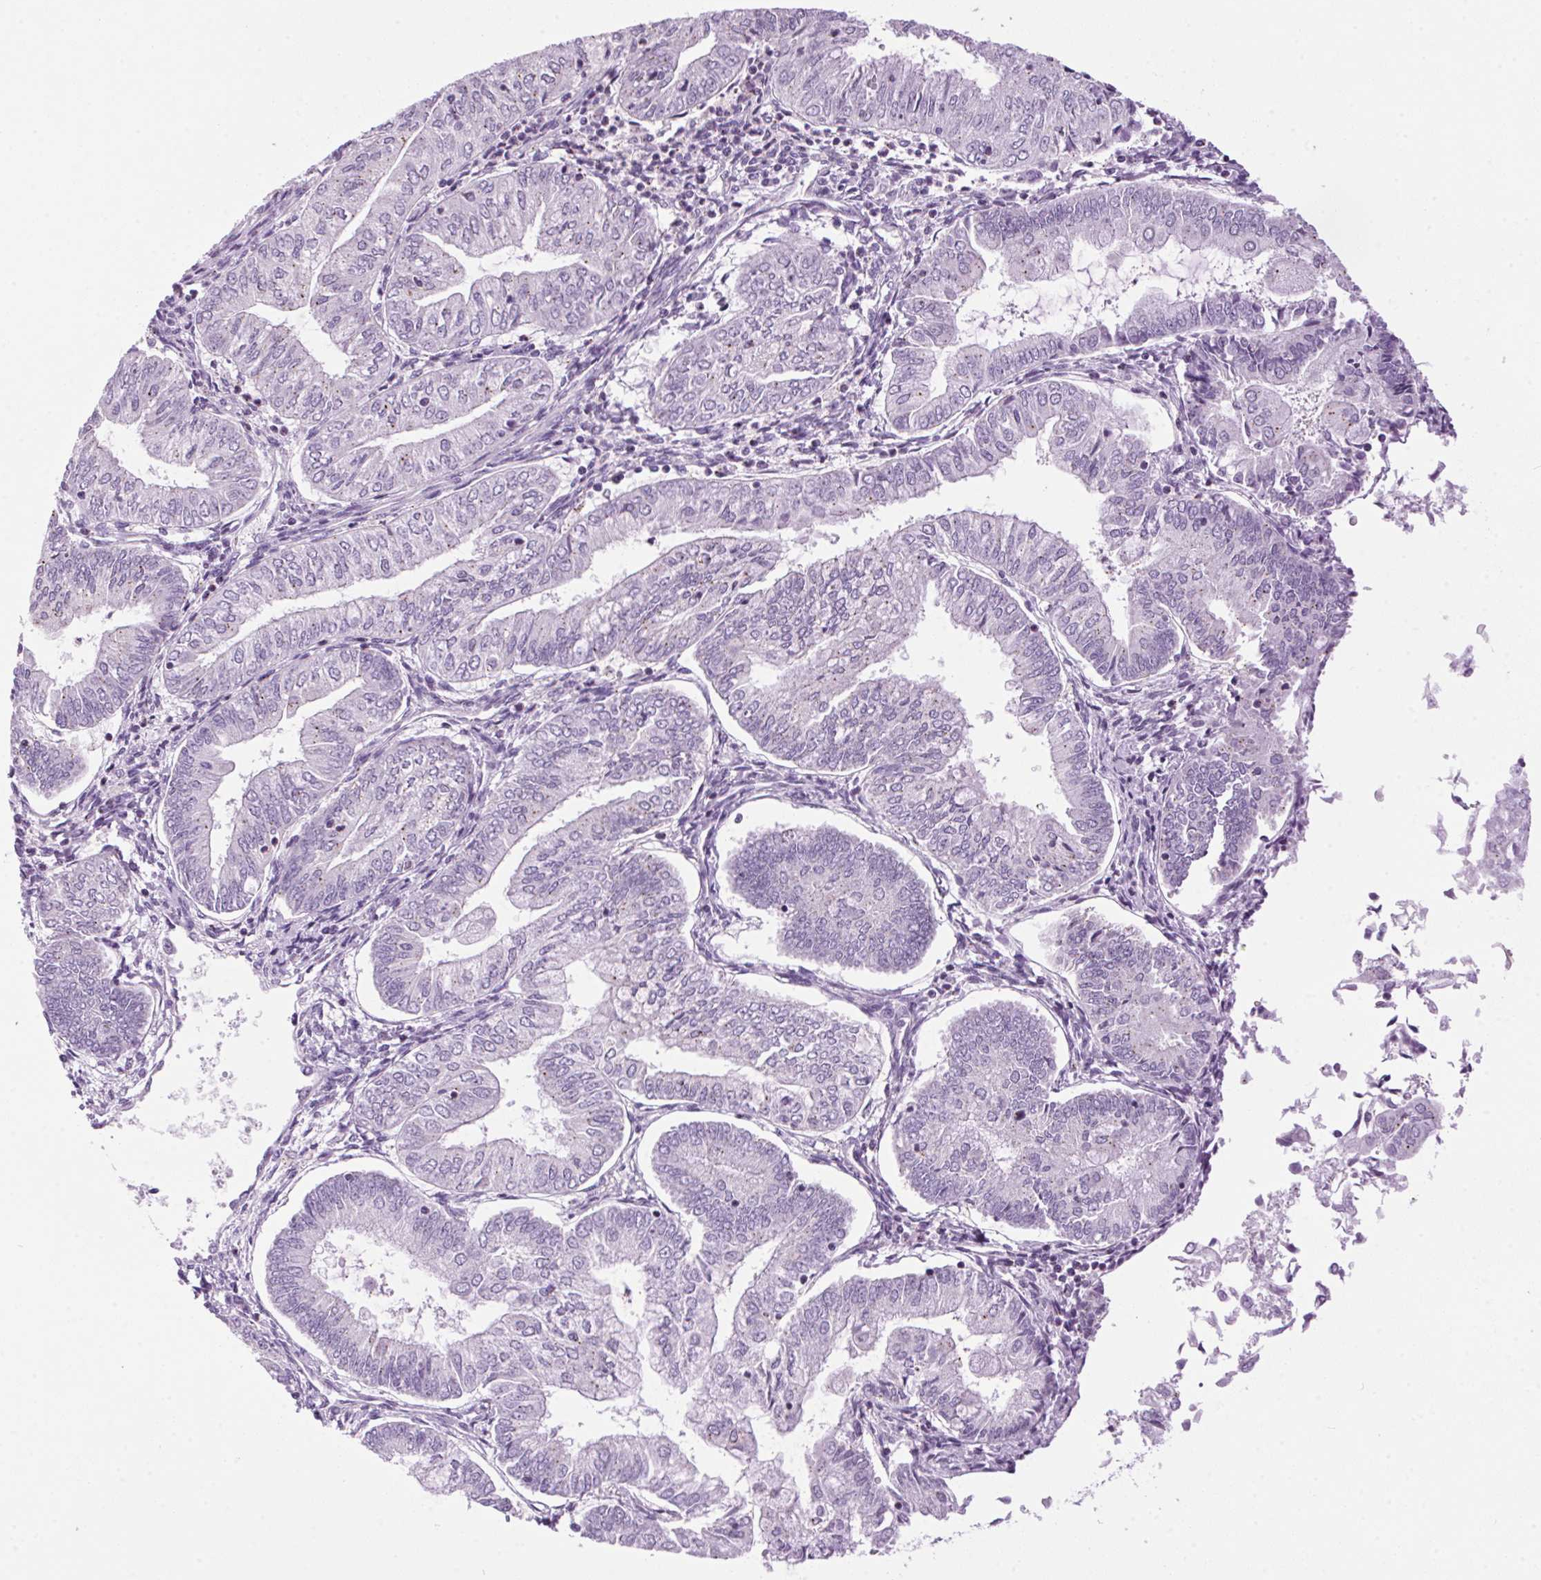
{"staining": {"intensity": "negative", "quantity": "none", "location": "none"}, "tissue": "endometrial cancer", "cell_type": "Tumor cells", "image_type": "cancer", "snomed": [{"axis": "morphology", "description": "Adenocarcinoma, NOS"}, {"axis": "topography", "description": "Endometrium"}], "caption": "A micrograph of human endometrial cancer is negative for staining in tumor cells. The staining is performed using DAB brown chromogen with nuclei counter-stained in using hematoxylin.", "gene": "TMEM88B", "patient": {"sex": "female", "age": 55}}